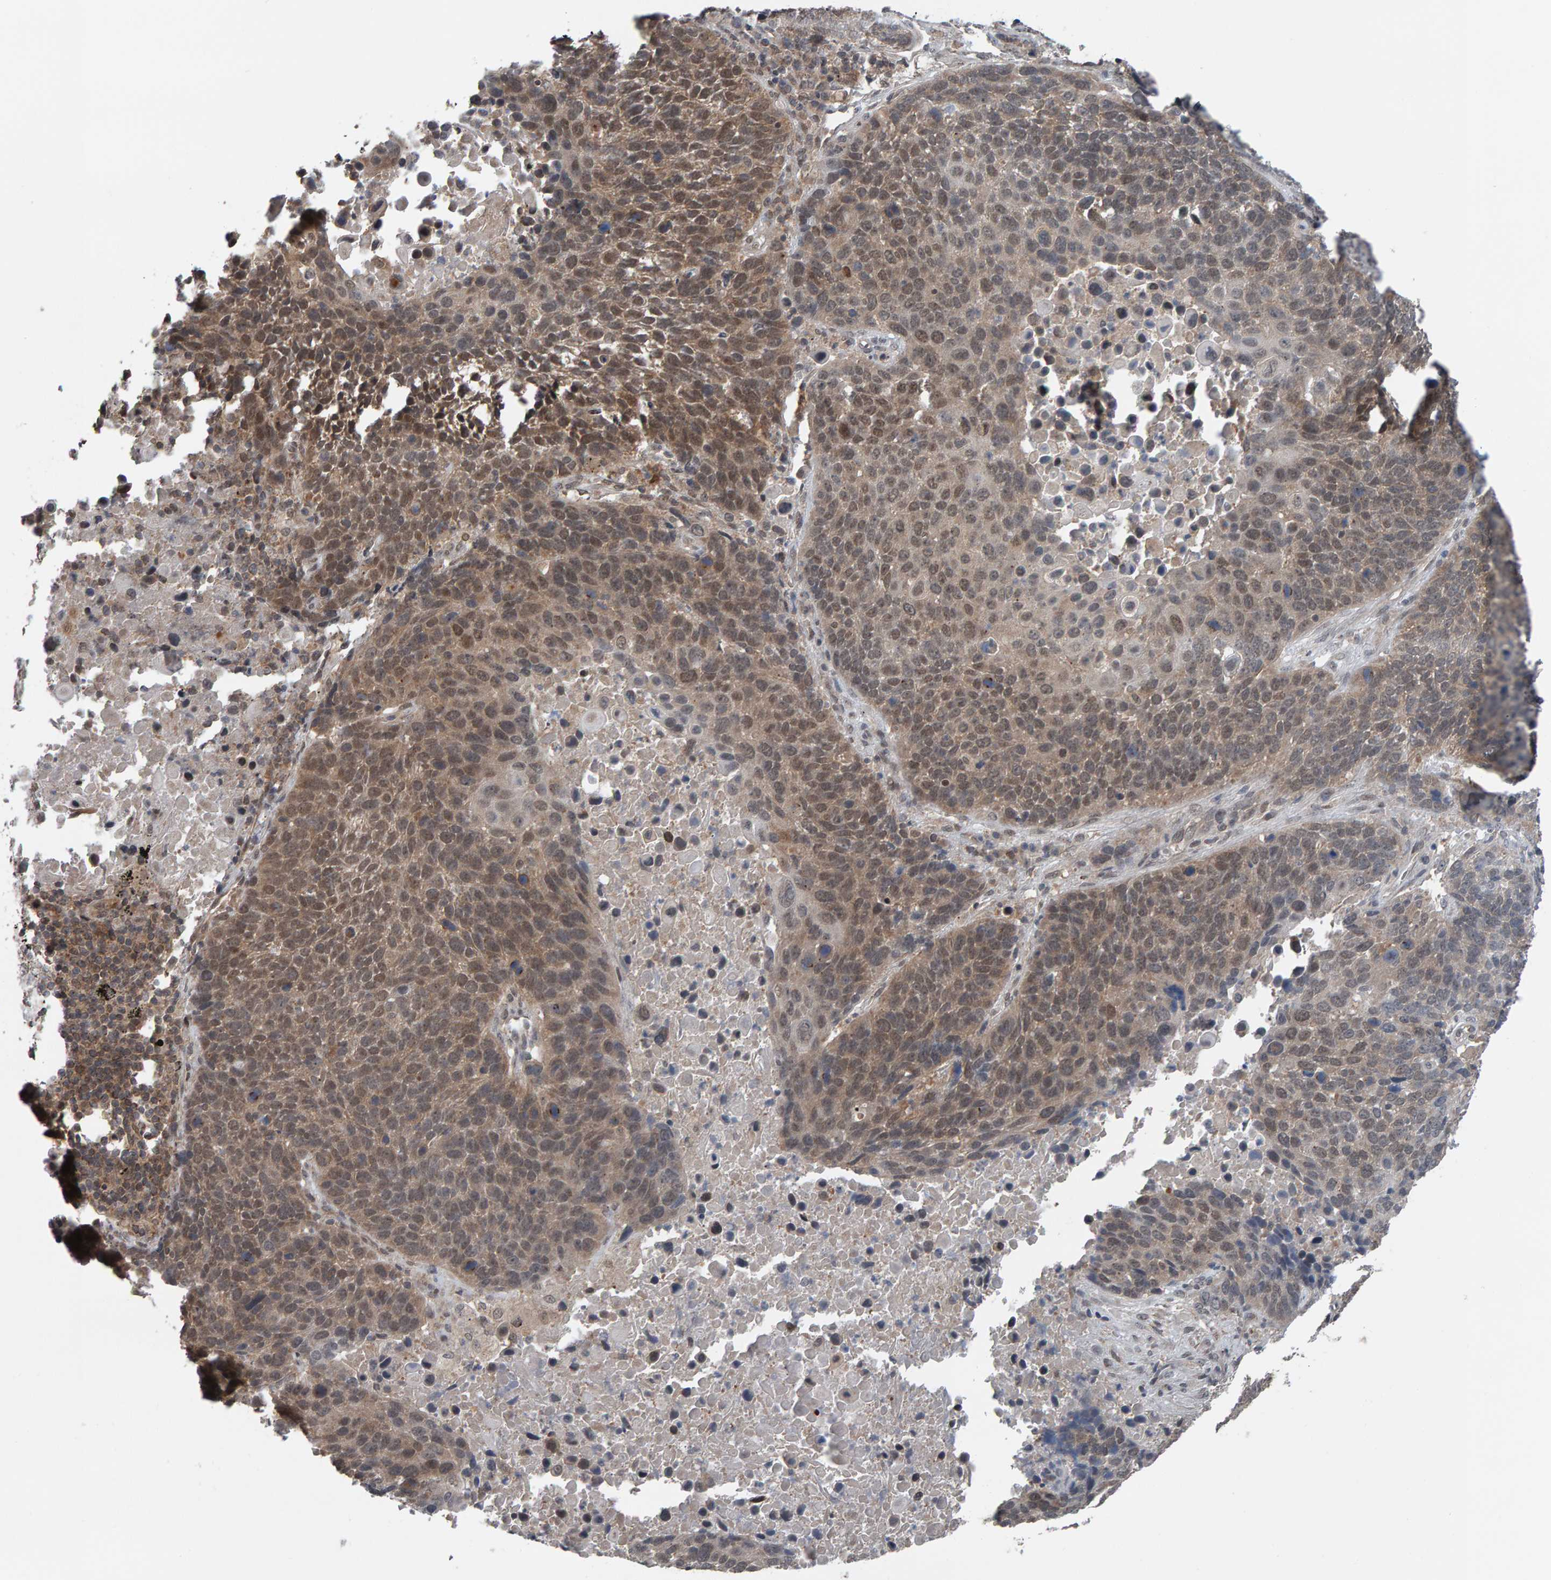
{"staining": {"intensity": "weak", "quantity": "25%-75%", "location": "cytoplasmic/membranous,nuclear"}, "tissue": "lung cancer", "cell_type": "Tumor cells", "image_type": "cancer", "snomed": [{"axis": "morphology", "description": "Squamous cell carcinoma, NOS"}, {"axis": "topography", "description": "Lung"}], "caption": "The micrograph shows staining of lung cancer (squamous cell carcinoma), revealing weak cytoplasmic/membranous and nuclear protein expression (brown color) within tumor cells.", "gene": "COASY", "patient": {"sex": "male", "age": 66}}